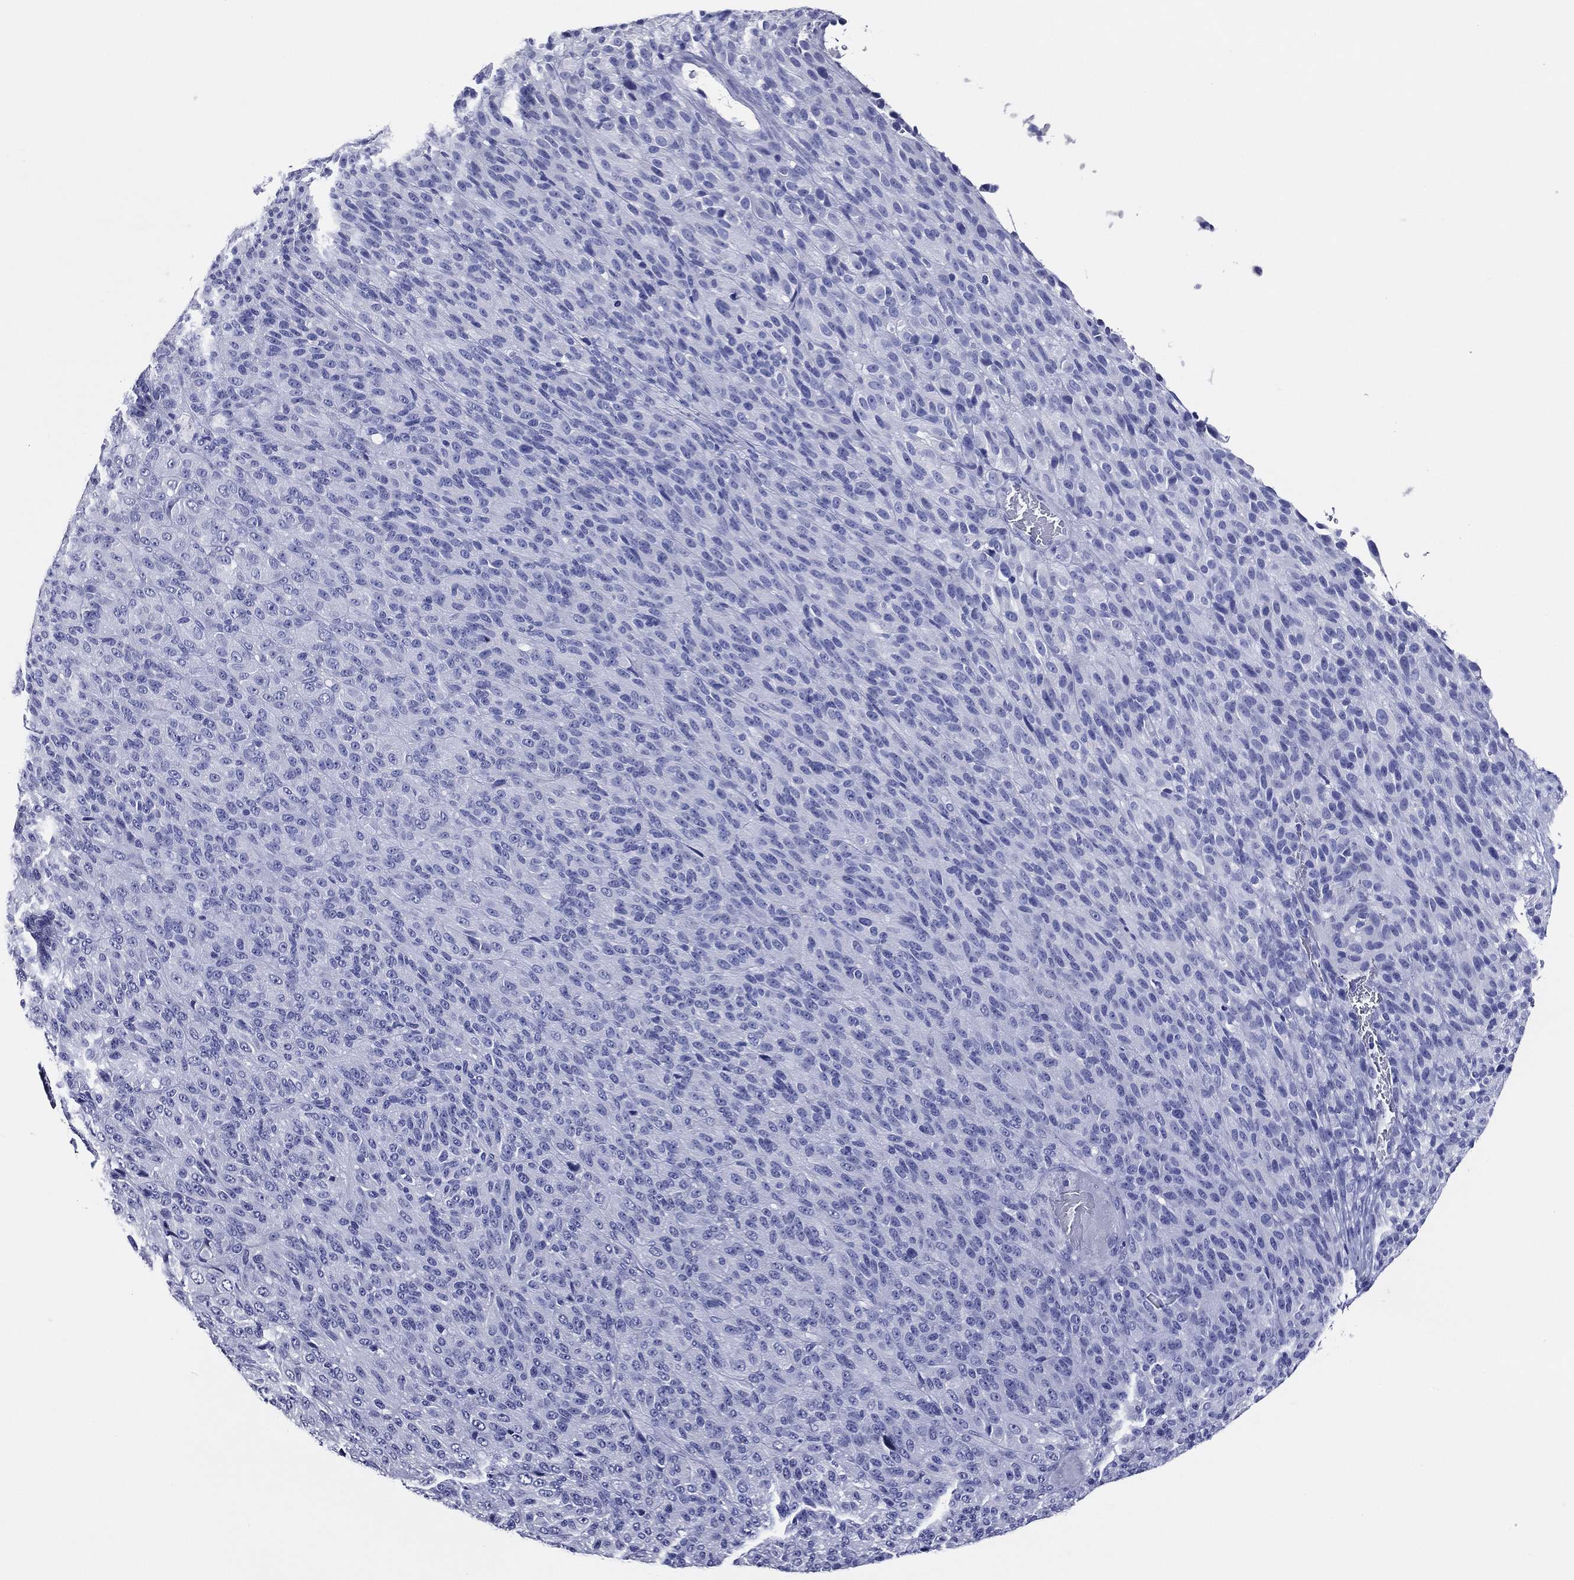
{"staining": {"intensity": "negative", "quantity": "none", "location": "none"}, "tissue": "melanoma", "cell_type": "Tumor cells", "image_type": "cancer", "snomed": [{"axis": "morphology", "description": "Malignant melanoma, Metastatic site"}, {"axis": "topography", "description": "Brain"}], "caption": "A histopathology image of human malignant melanoma (metastatic site) is negative for staining in tumor cells. (IHC, brightfield microscopy, high magnification).", "gene": "ACE2", "patient": {"sex": "female", "age": 56}}